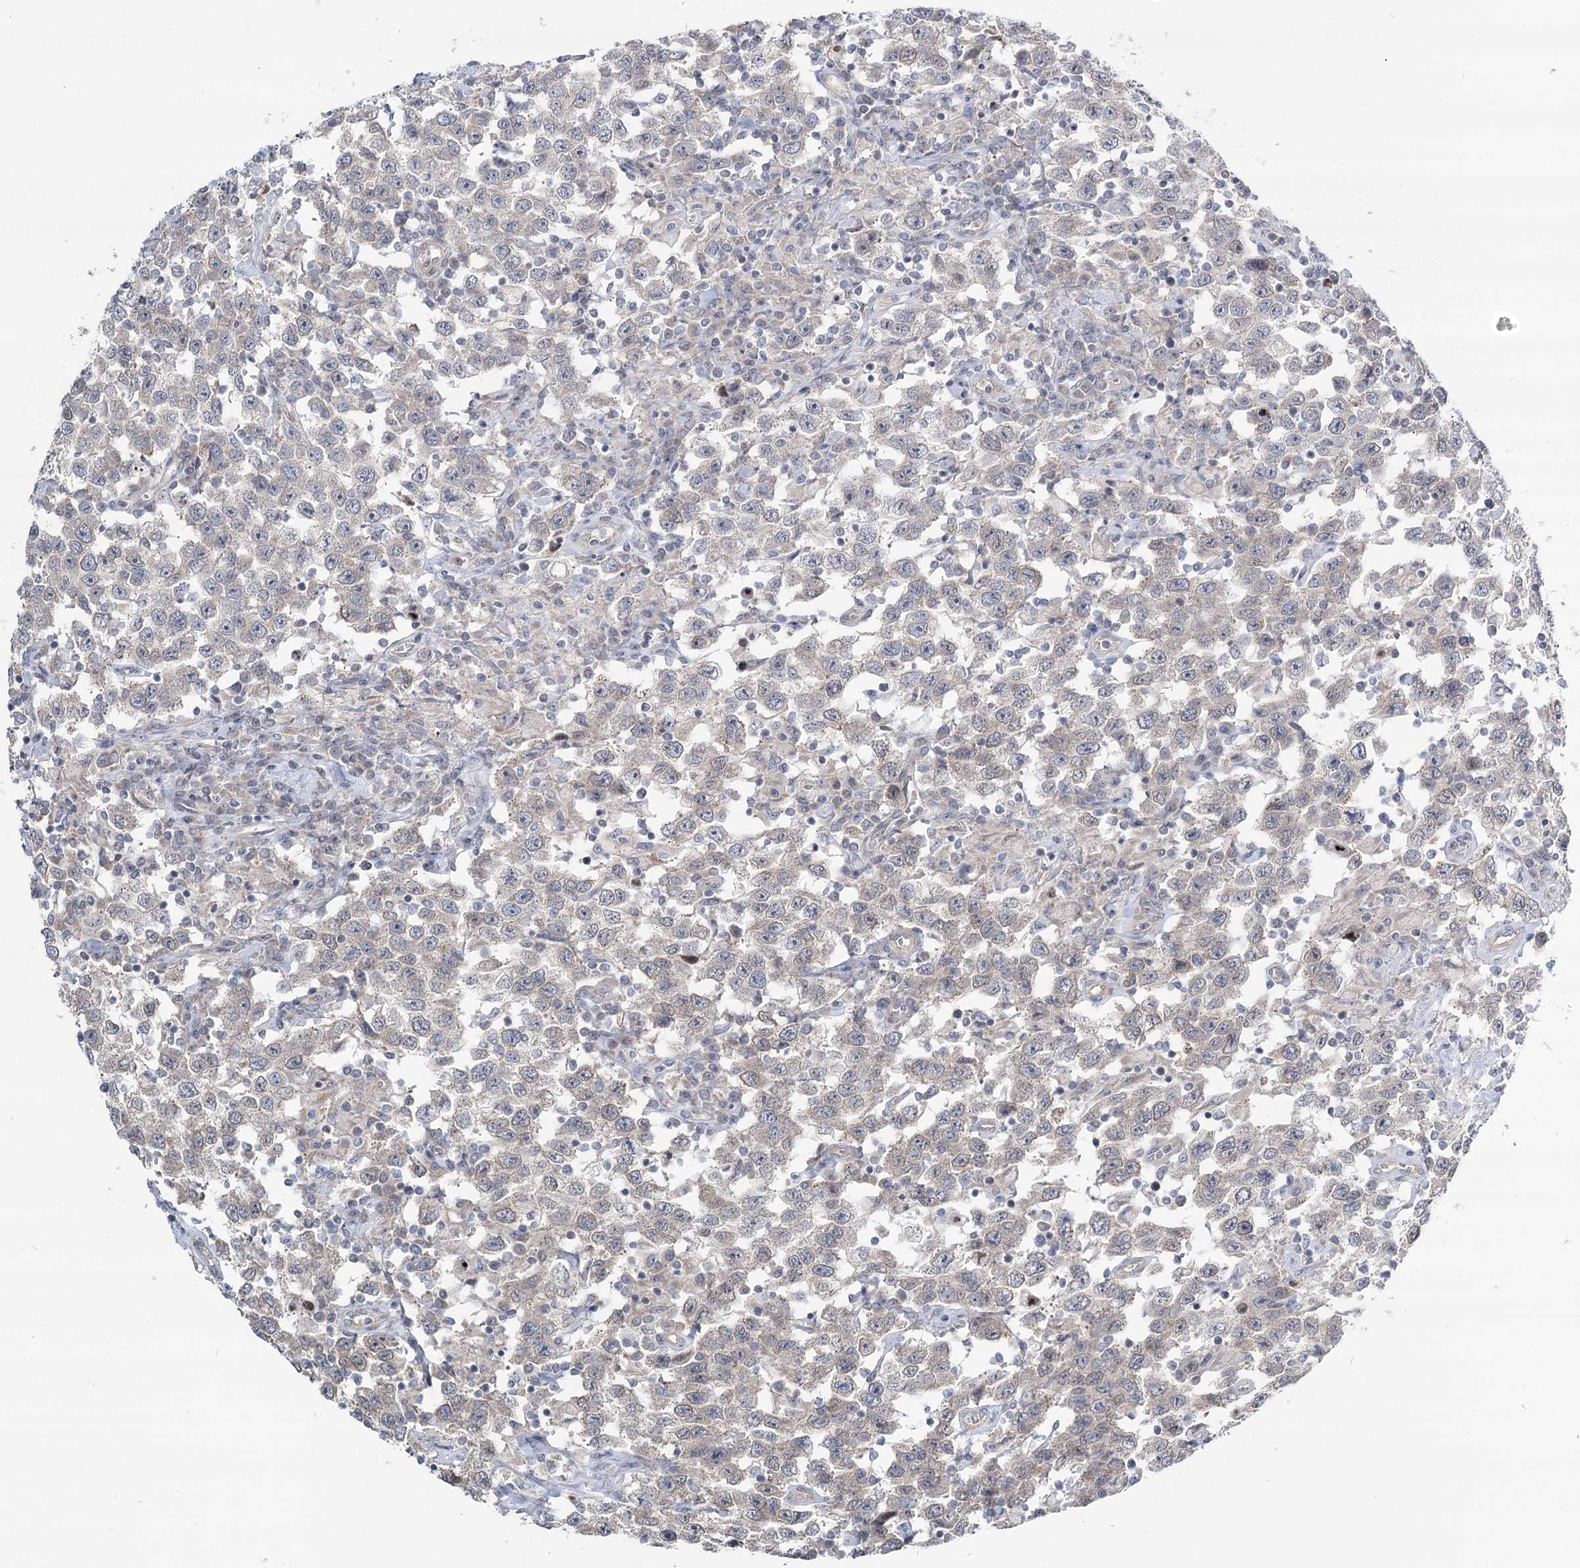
{"staining": {"intensity": "negative", "quantity": "none", "location": "none"}, "tissue": "testis cancer", "cell_type": "Tumor cells", "image_type": "cancer", "snomed": [{"axis": "morphology", "description": "Seminoma, NOS"}, {"axis": "topography", "description": "Testis"}], "caption": "IHC histopathology image of neoplastic tissue: human testis cancer (seminoma) stained with DAB (3,3'-diaminobenzidine) shows no significant protein staining in tumor cells.", "gene": "SPINK13", "patient": {"sex": "male", "age": 41}}